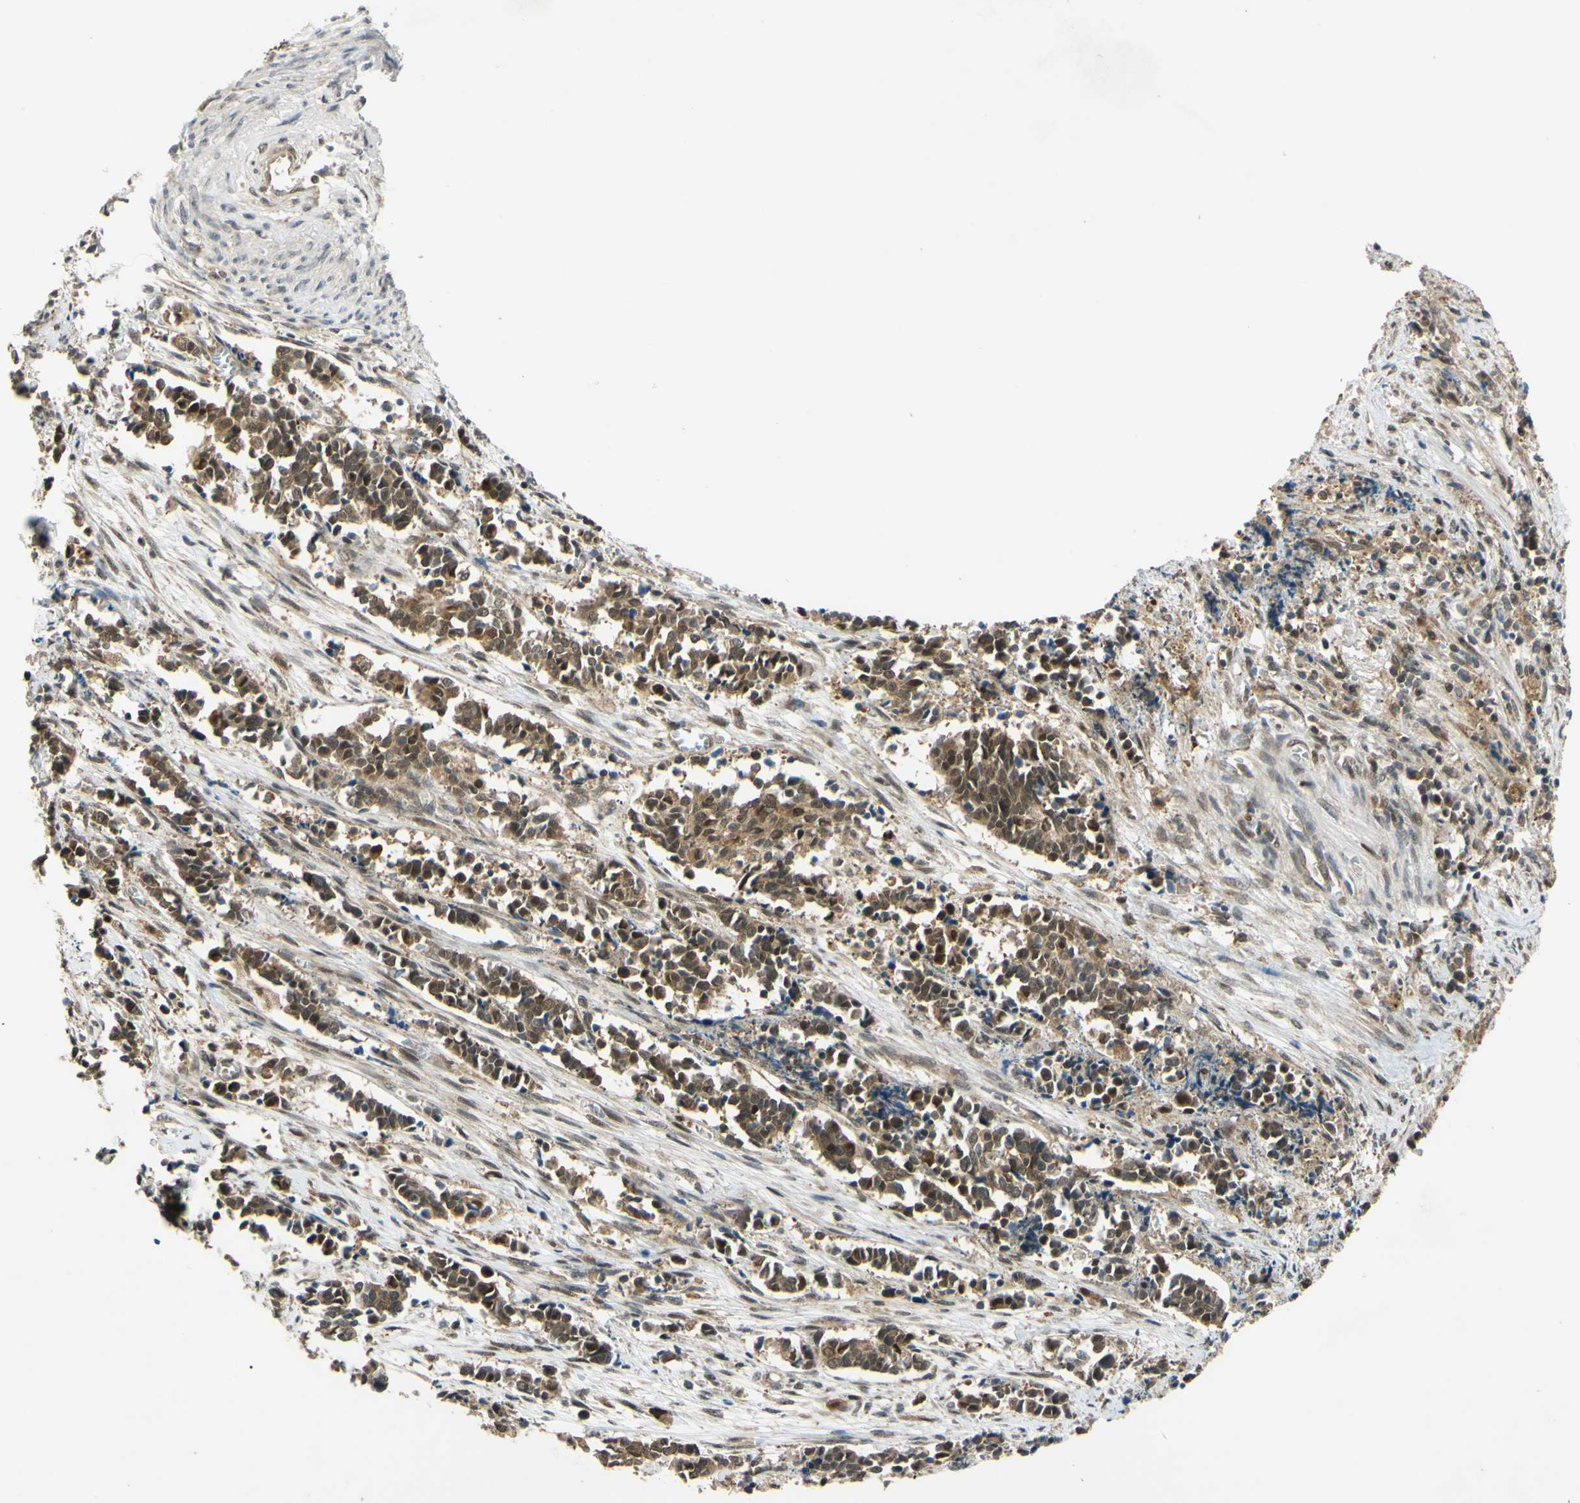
{"staining": {"intensity": "weak", "quantity": ">75%", "location": "cytoplasmic/membranous"}, "tissue": "cervical cancer", "cell_type": "Tumor cells", "image_type": "cancer", "snomed": [{"axis": "morphology", "description": "Normal tissue, NOS"}, {"axis": "morphology", "description": "Squamous cell carcinoma, NOS"}, {"axis": "topography", "description": "Cervix"}], "caption": "Squamous cell carcinoma (cervical) stained with DAB (3,3'-diaminobenzidine) IHC exhibits low levels of weak cytoplasmic/membranous expression in about >75% of tumor cells.", "gene": "ABCC8", "patient": {"sex": "female", "age": 35}}